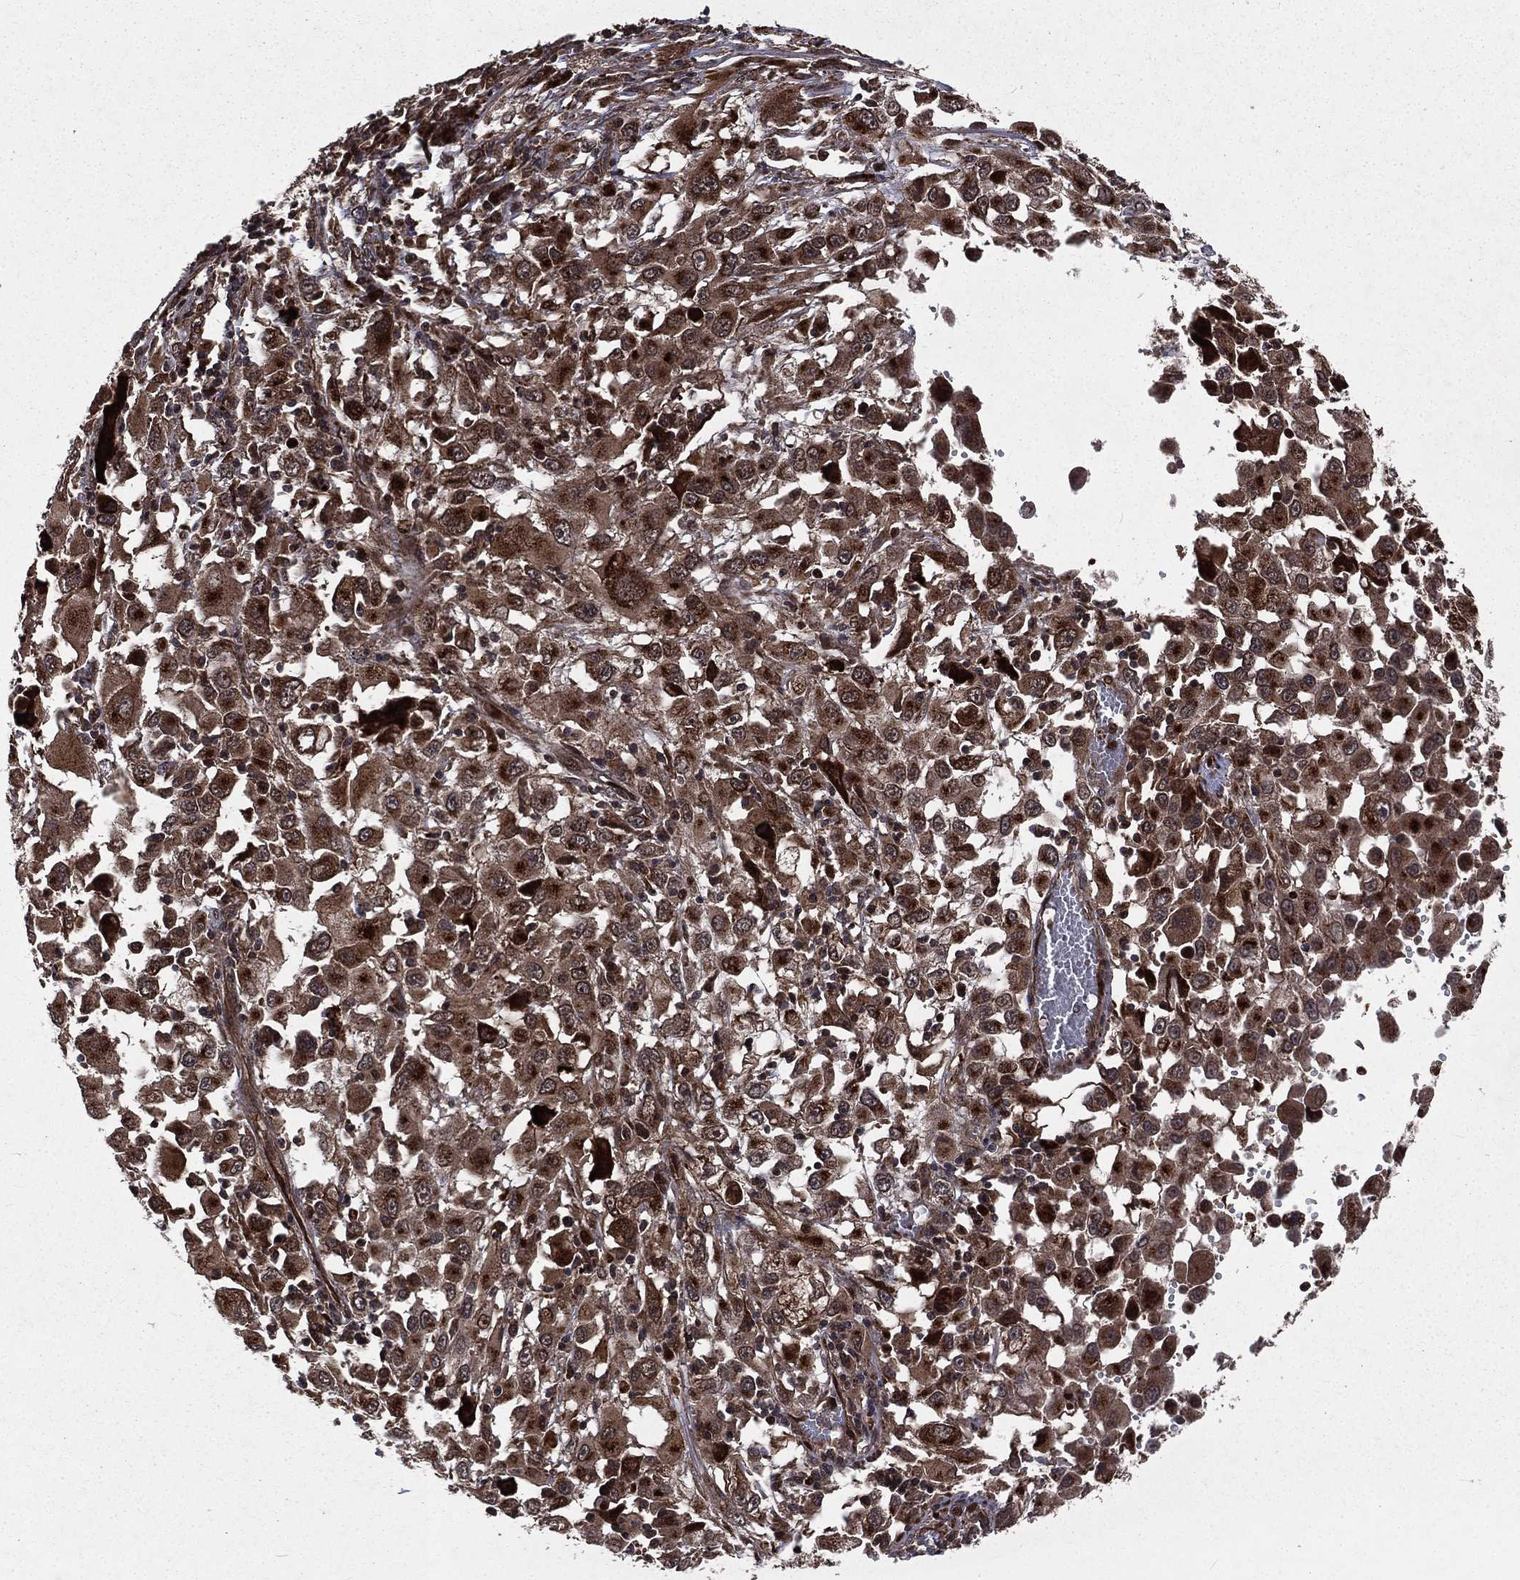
{"staining": {"intensity": "moderate", "quantity": ">75%", "location": "cytoplasmic/membranous"}, "tissue": "melanoma", "cell_type": "Tumor cells", "image_type": "cancer", "snomed": [{"axis": "morphology", "description": "Malignant melanoma, Metastatic site"}, {"axis": "topography", "description": "Soft tissue"}], "caption": "Protein expression analysis of human malignant melanoma (metastatic site) reveals moderate cytoplasmic/membranous expression in about >75% of tumor cells. Nuclei are stained in blue.", "gene": "LENG8", "patient": {"sex": "male", "age": 50}}